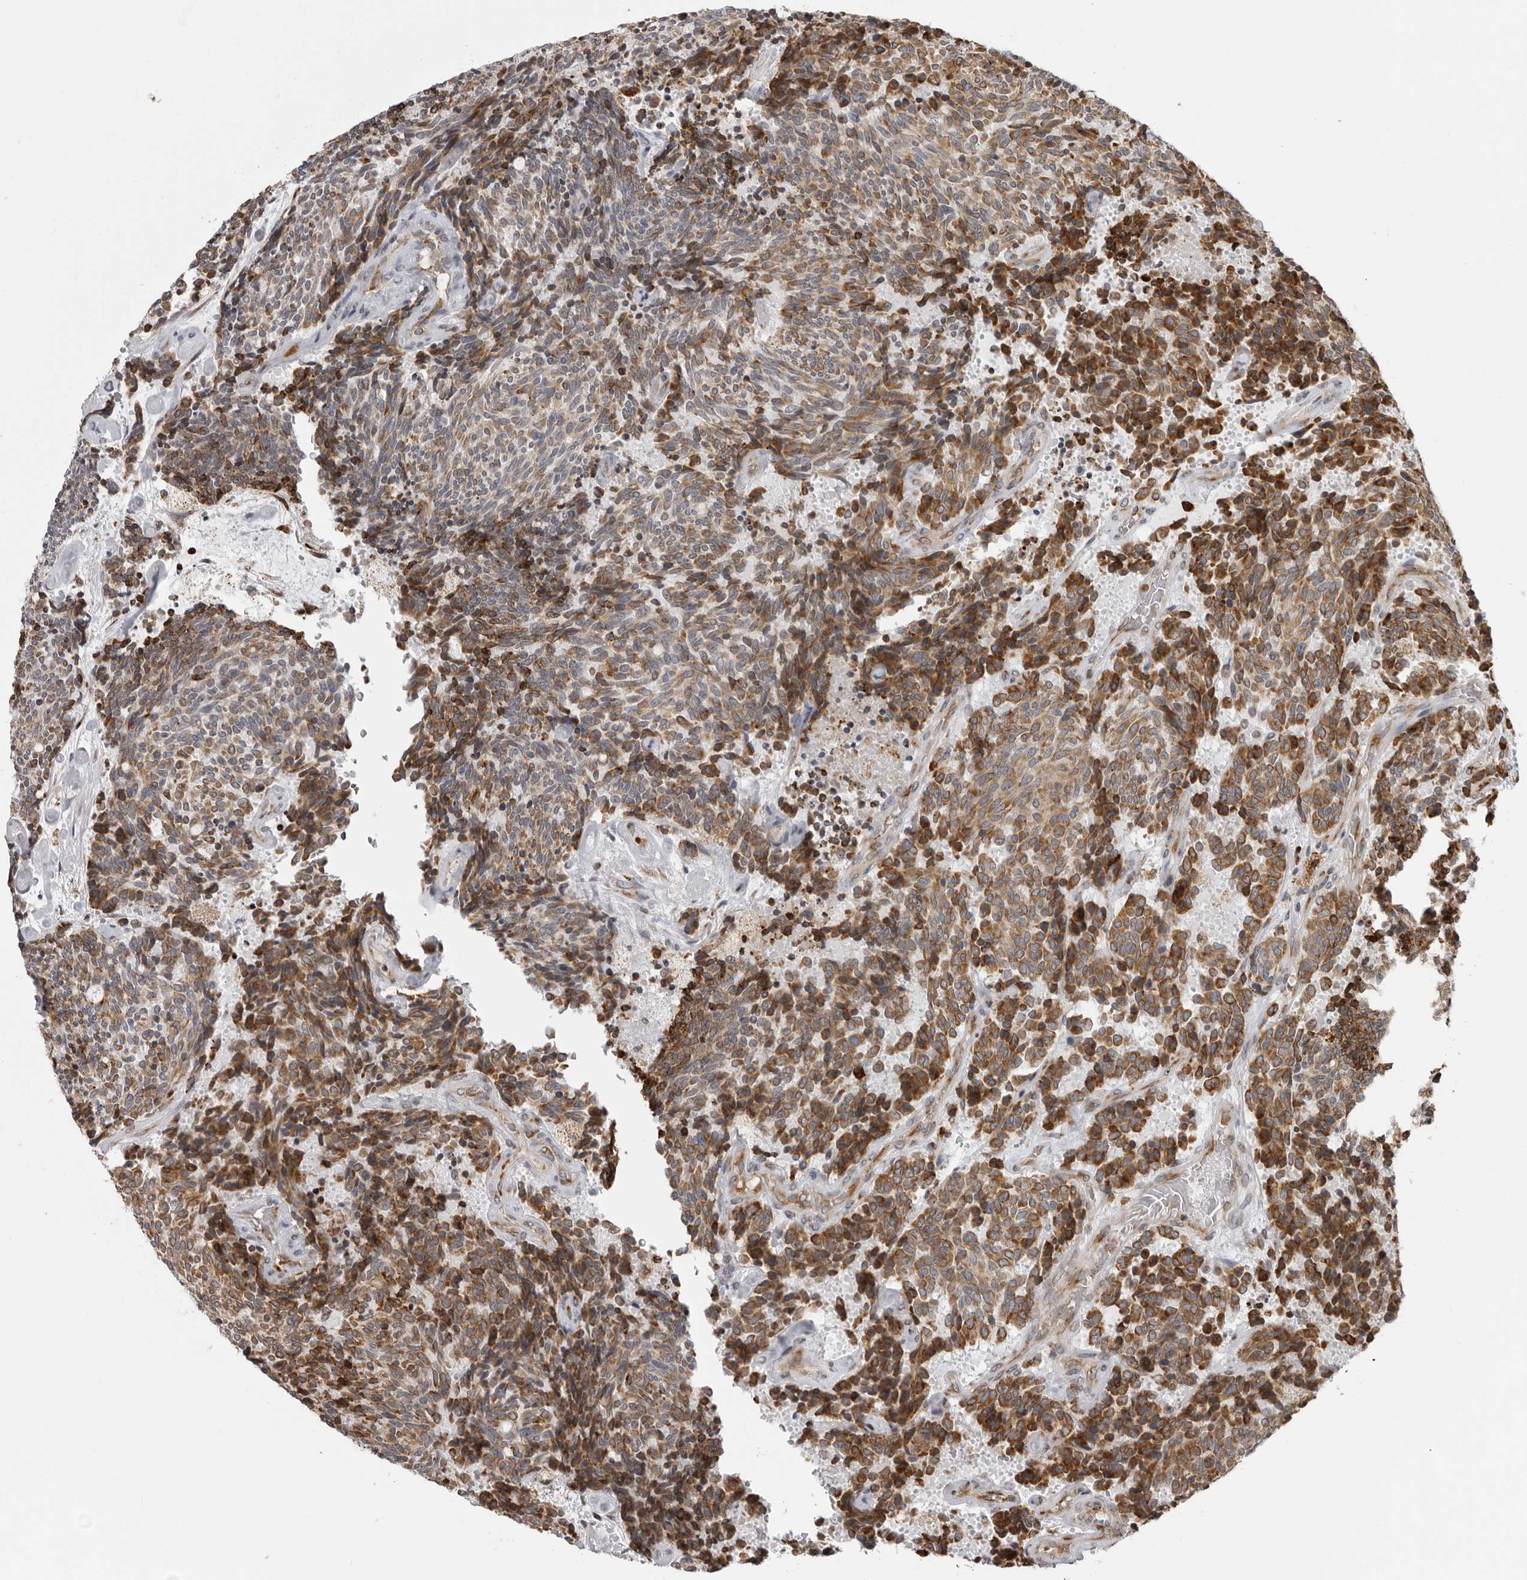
{"staining": {"intensity": "strong", "quantity": ">75%", "location": "cytoplasmic/membranous"}, "tissue": "carcinoid", "cell_type": "Tumor cells", "image_type": "cancer", "snomed": [{"axis": "morphology", "description": "Carcinoid, malignant, NOS"}, {"axis": "topography", "description": "Pancreas"}], "caption": "Immunohistochemical staining of human malignant carcinoid displays high levels of strong cytoplasmic/membranous protein expression in approximately >75% of tumor cells.", "gene": "ALPK2", "patient": {"sex": "female", "age": 54}}